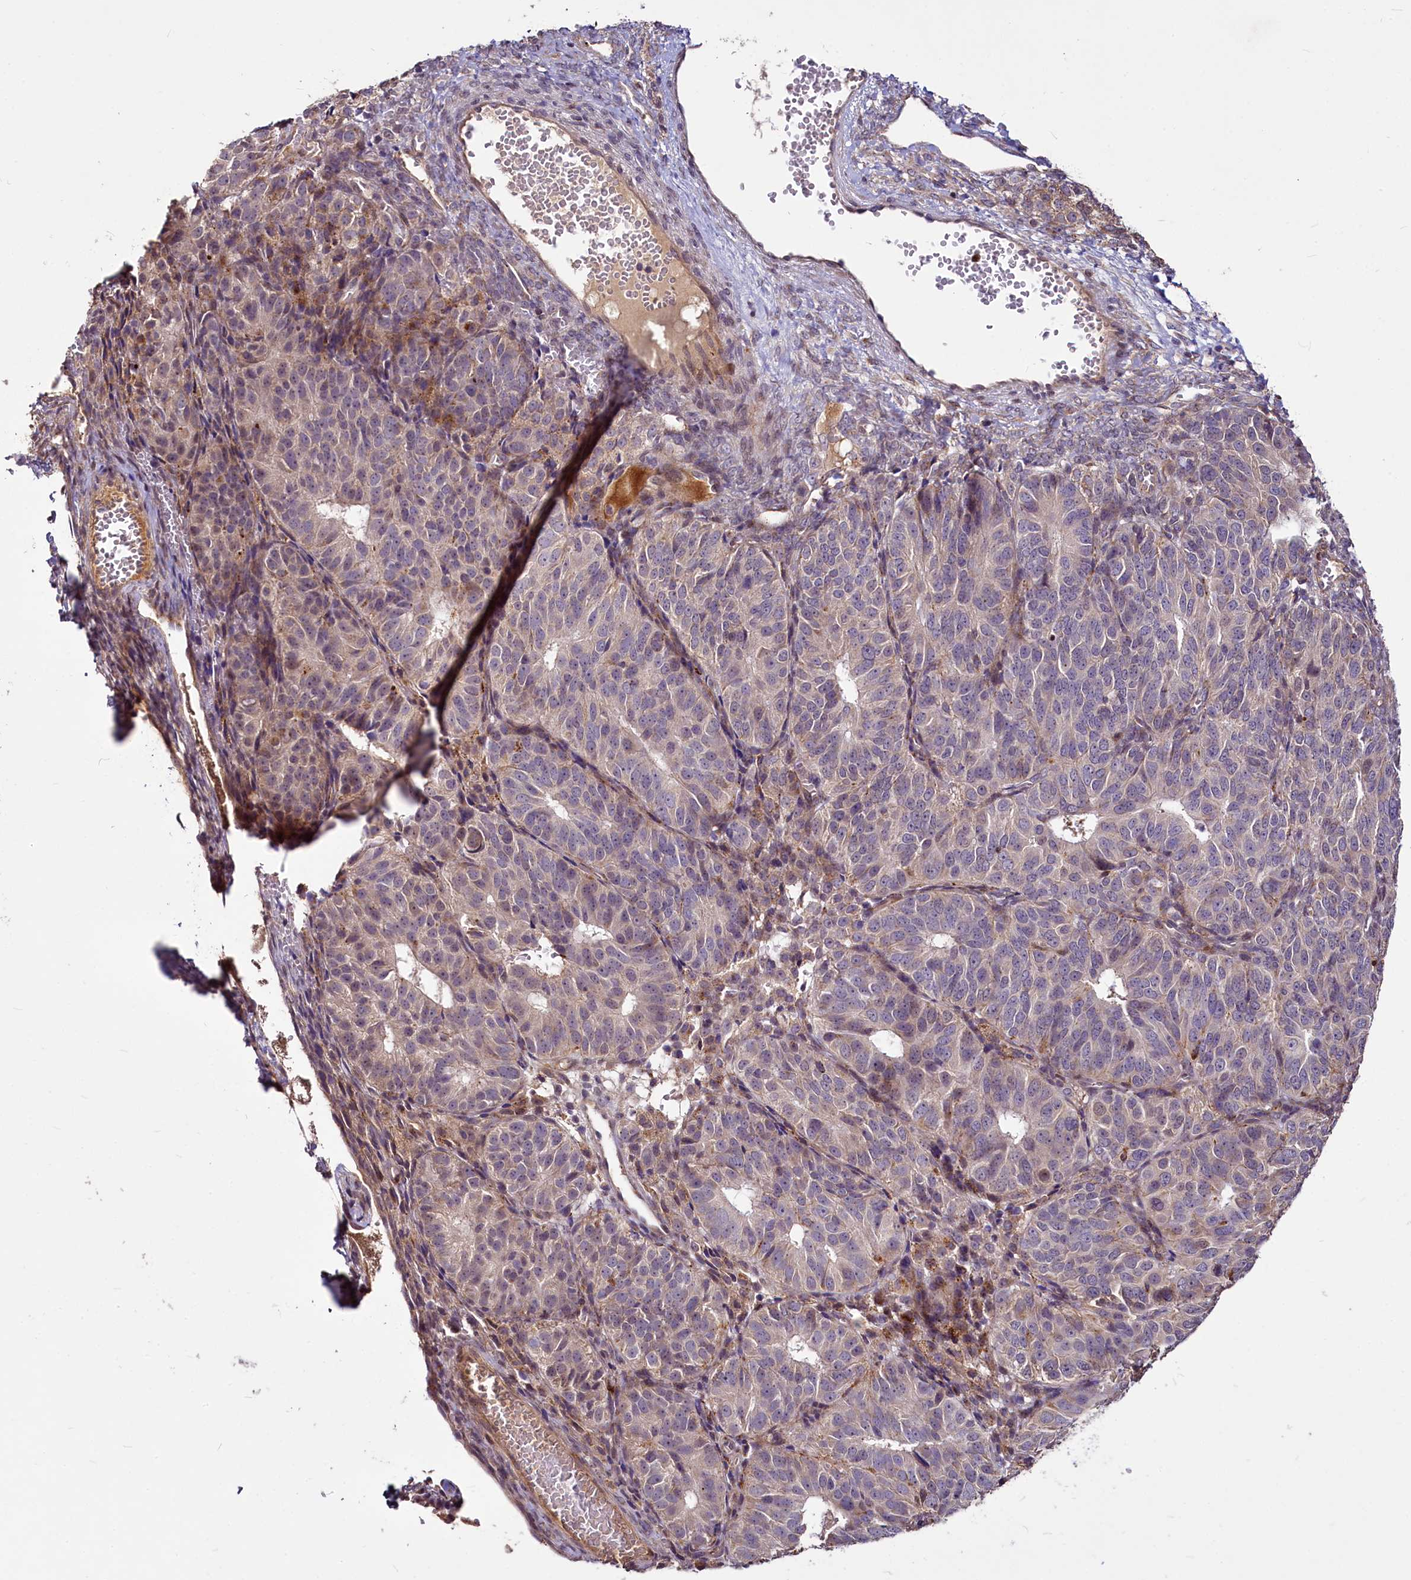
{"staining": {"intensity": "weak", "quantity": "<25%", "location": "cytoplasmic/membranous"}, "tissue": "ovarian cancer", "cell_type": "Tumor cells", "image_type": "cancer", "snomed": [{"axis": "morphology", "description": "Carcinoma, endometroid"}, {"axis": "topography", "description": "Ovary"}], "caption": "A high-resolution photomicrograph shows IHC staining of ovarian cancer, which displays no significant expression in tumor cells.", "gene": "C11orf86", "patient": {"sex": "female", "age": 51}}